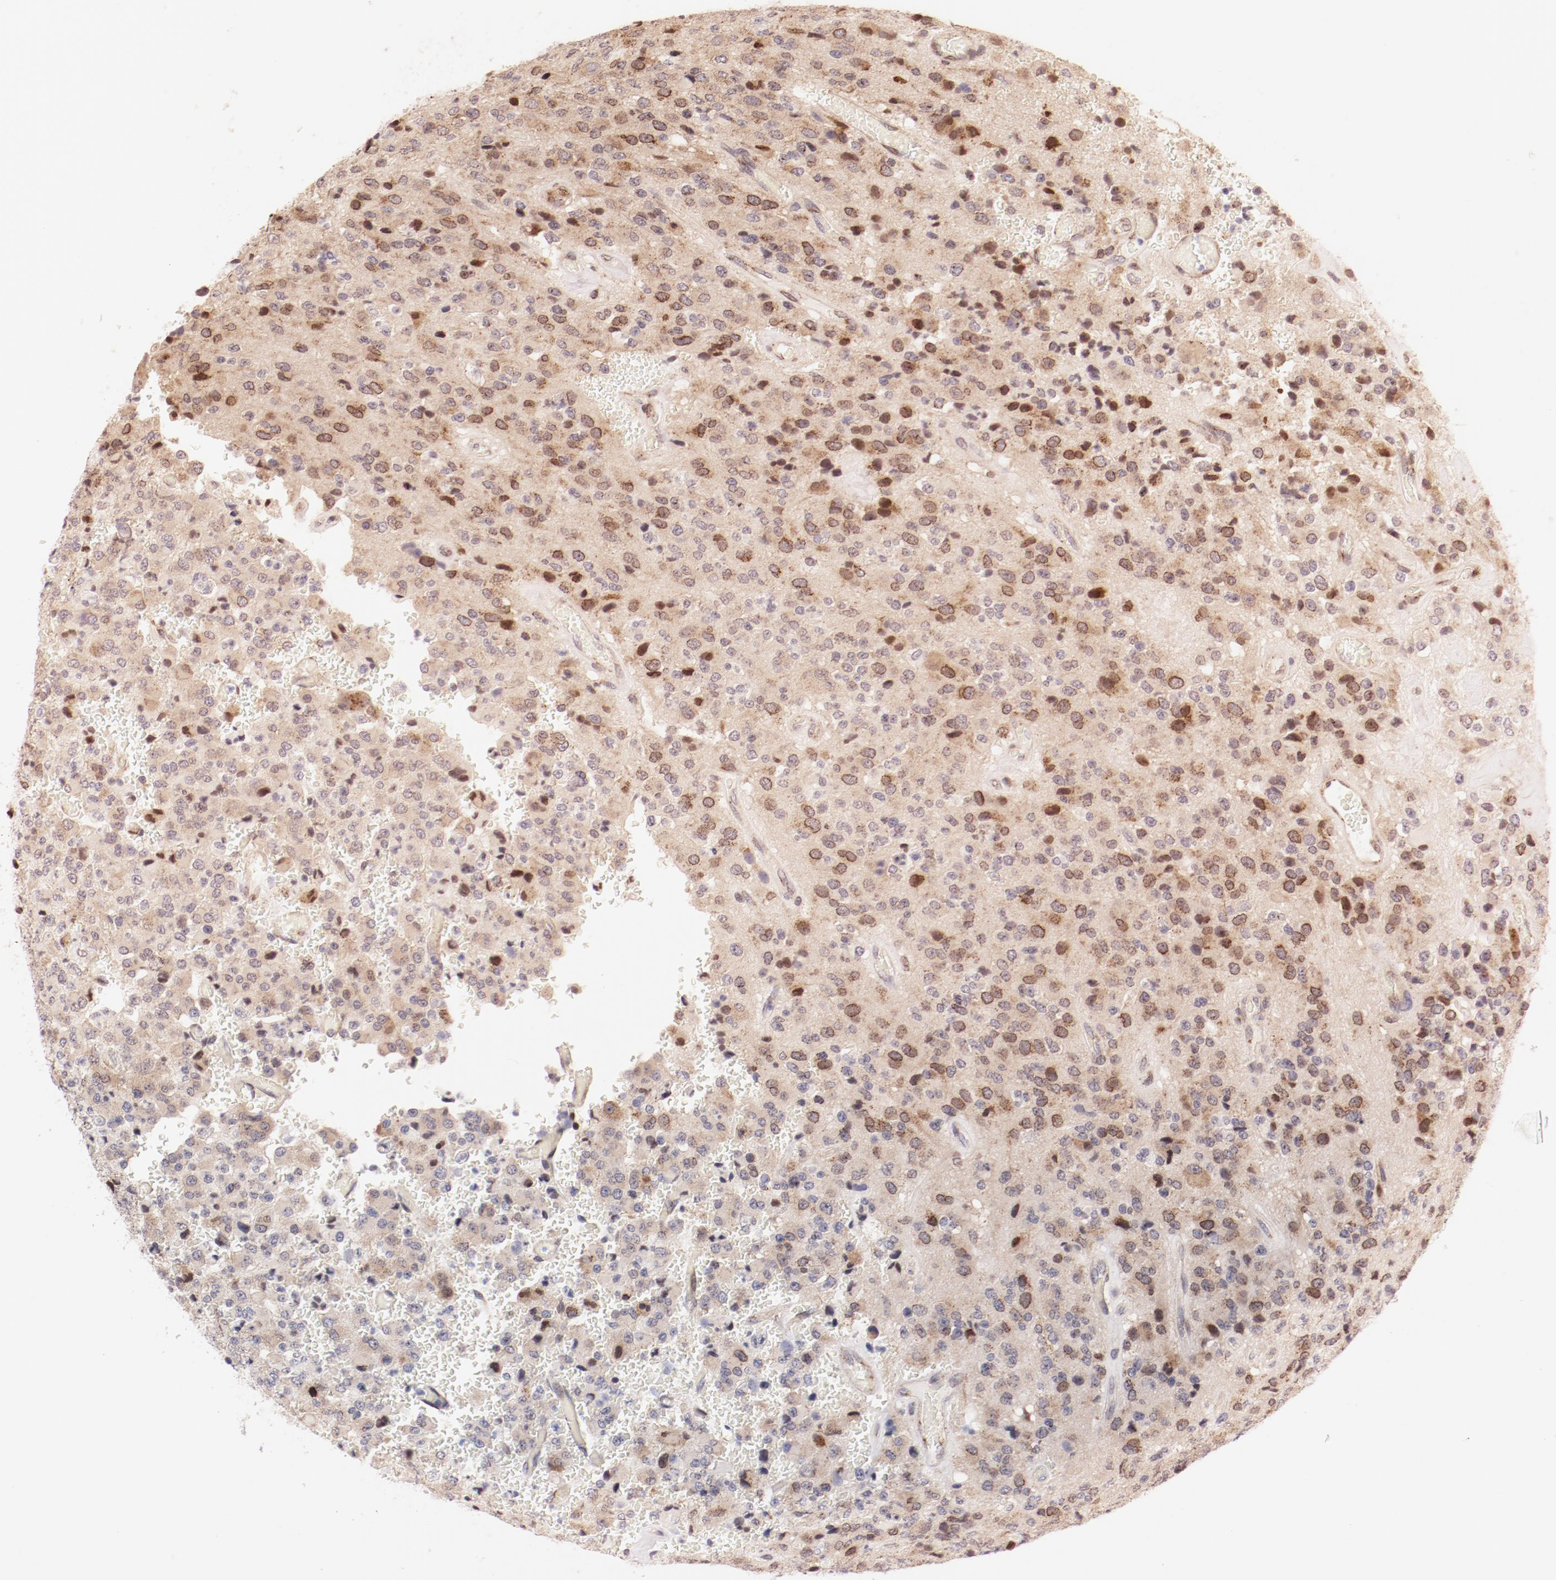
{"staining": {"intensity": "moderate", "quantity": "25%-75%", "location": "cytoplasmic/membranous,nuclear"}, "tissue": "glioma", "cell_type": "Tumor cells", "image_type": "cancer", "snomed": [{"axis": "morphology", "description": "Glioma, malignant, High grade"}, {"axis": "topography", "description": "pancreas cauda"}], "caption": "This is an image of immunohistochemistry (IHC) staining of malignant glioma (high-grade), which shows moderate positivity in the cytoplasmic/membranous and nuclear of tumor cells.", "gene": "RPL12", "patient": {"sex": "male", "age": 60}}